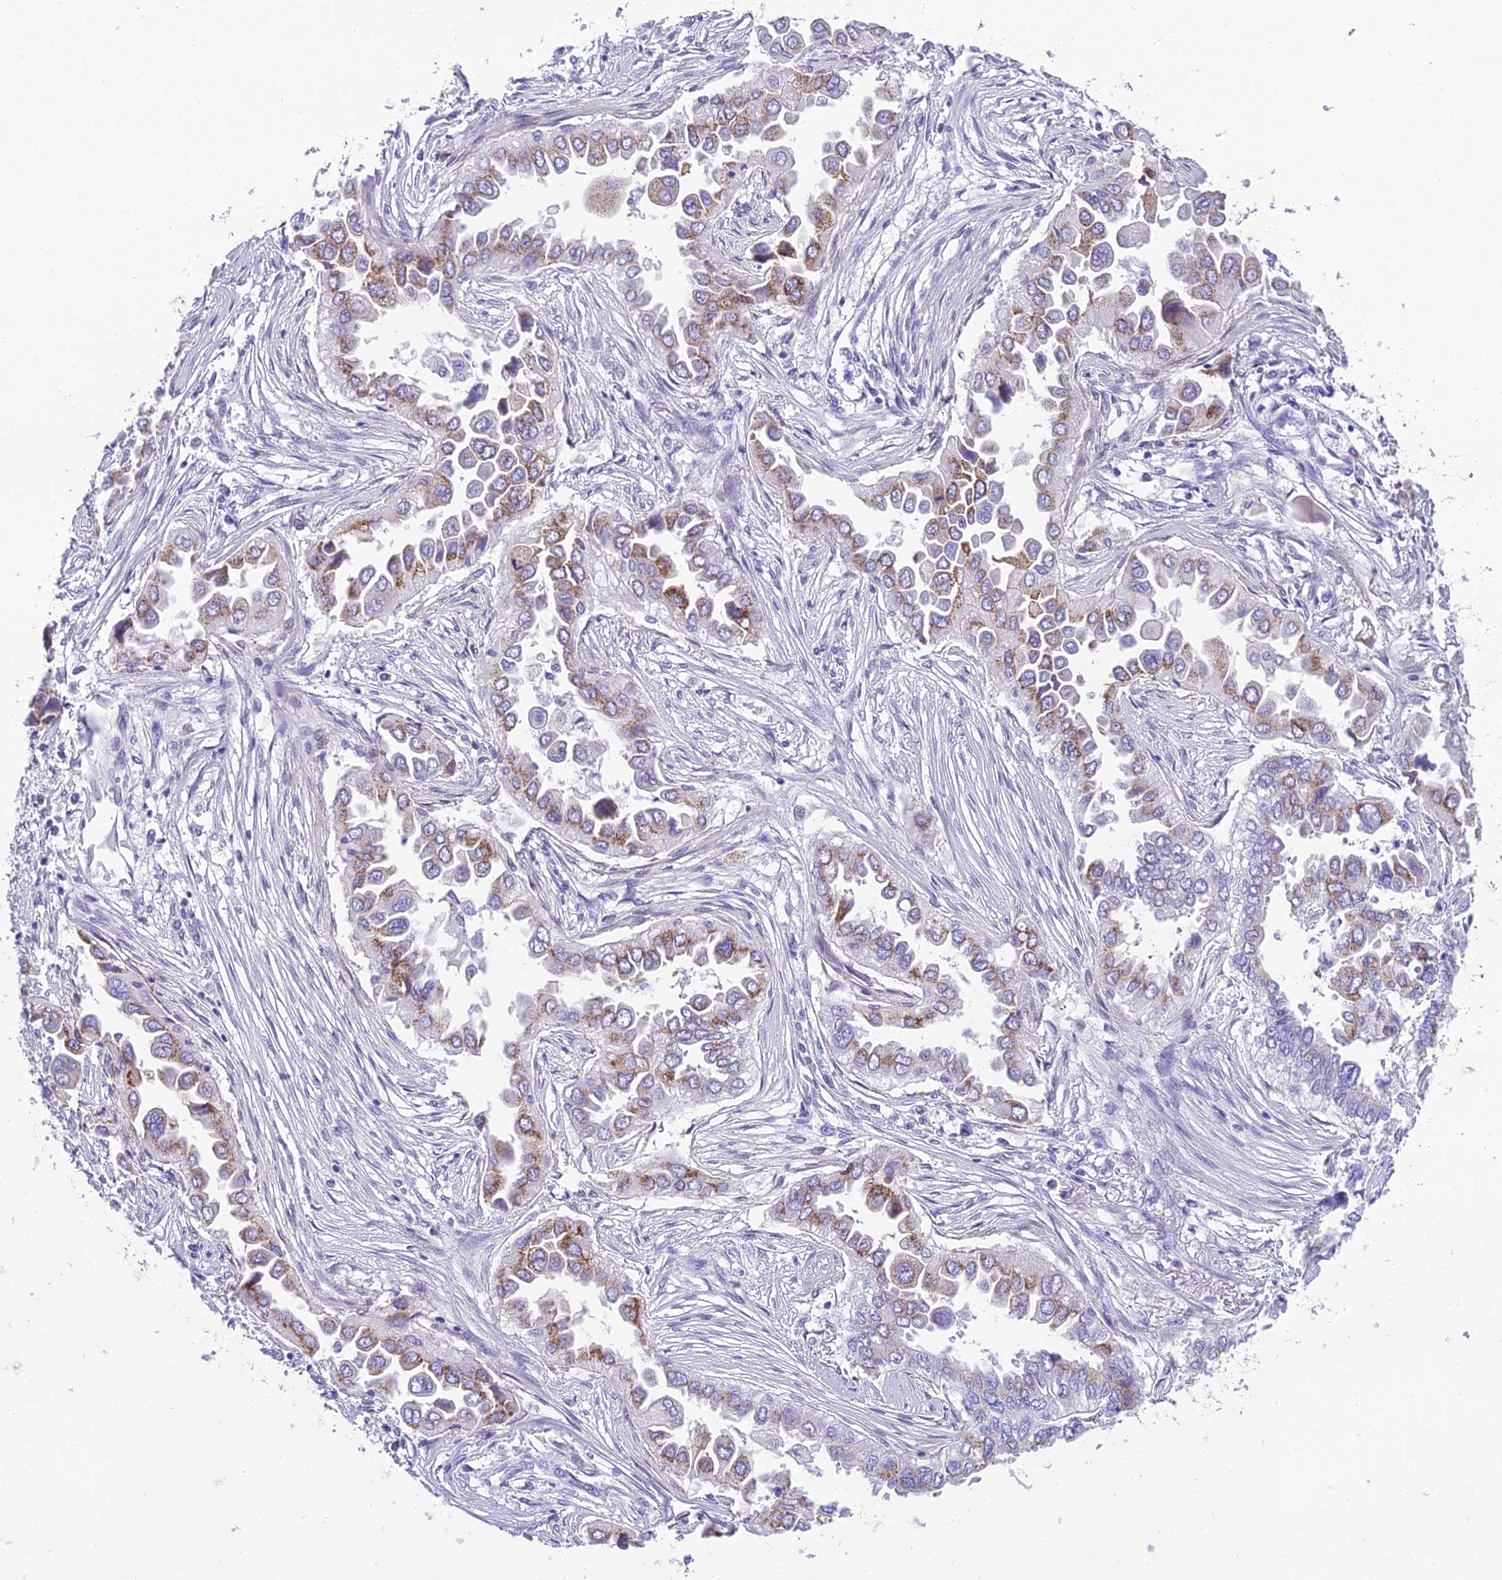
{"staining": {"intensity": "moderate", "quantity": "25%-75%", "location": "cytoplasmic/membranous"}, "tissue": "lung cancer", "cell_type": "Tumor cells", "image_type": "cancer", "snomed": [{"axis": "morphology", "description": "Adenocarcinoma, NOS"}, {"axis": "topography", "description": "Lung"}], "caption": "Moderate cytoplasmic/membranous positivity is seen in about 25%-75% of tumor cells in lung cancer.", "gene": "GFRA1", "patient": {"sex": "female", "age": 76}}